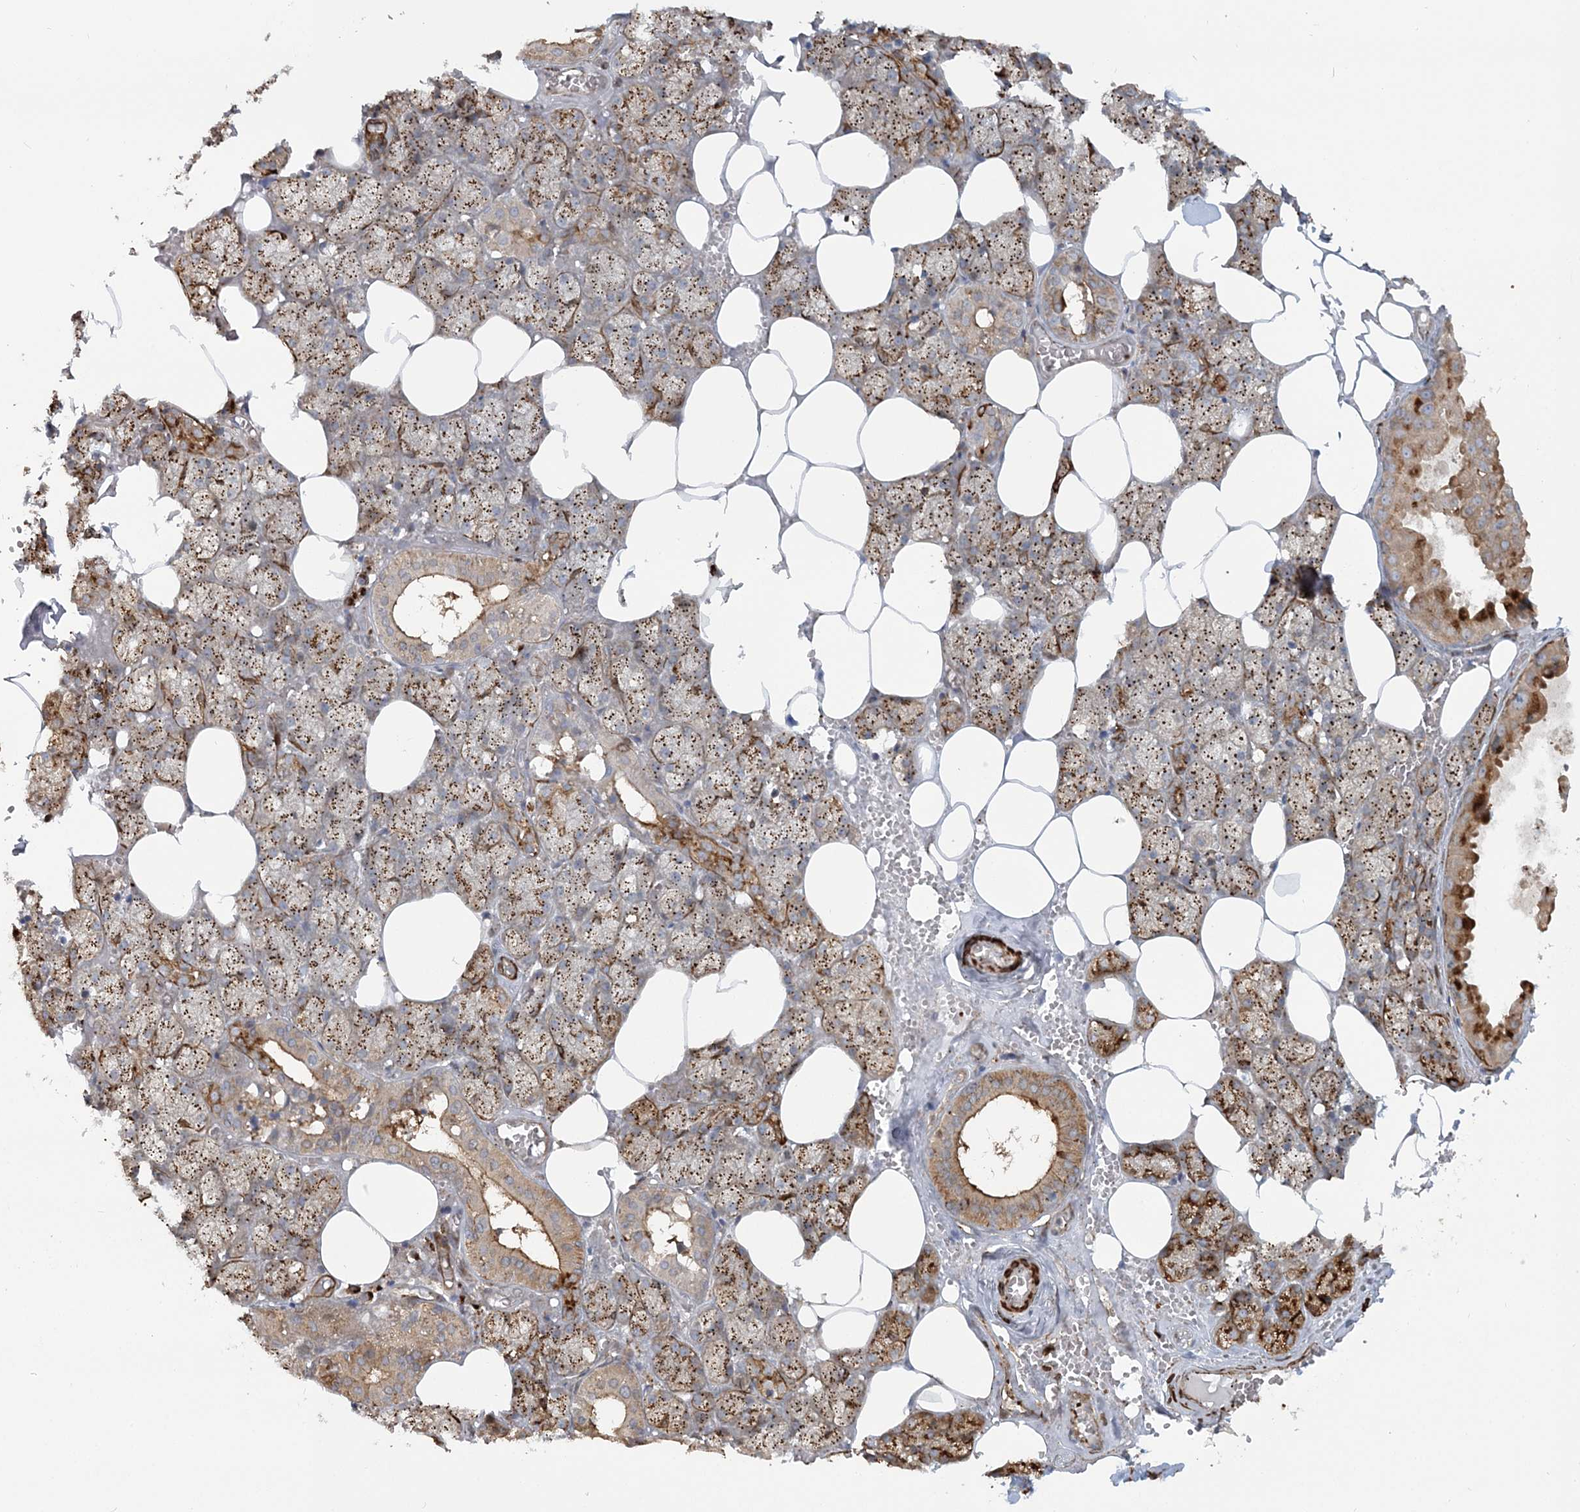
{"staining": {"intensity": "strong", "quantity": ">75%", "location": "cytoplasmic/membranous"}, "tissue": "salivary gland", "cell_type": "Glandular cells", "image_type": "normal", "snomed": [{"axis": "morphology", "description": "Normal tissue, NOS"}, {"axis": "topography", "description": "Salivary gland"}], "caption": "A high amount of strong cytoplasmic/membranous positivity is identified in about >75% of glandular cells in unremarkable salivary gland. (DAB = brown stain, brightfield microscopy at high magnification).", "gene": "TRAF3IP2", "patient": {"sex": "male", "age": 62}}